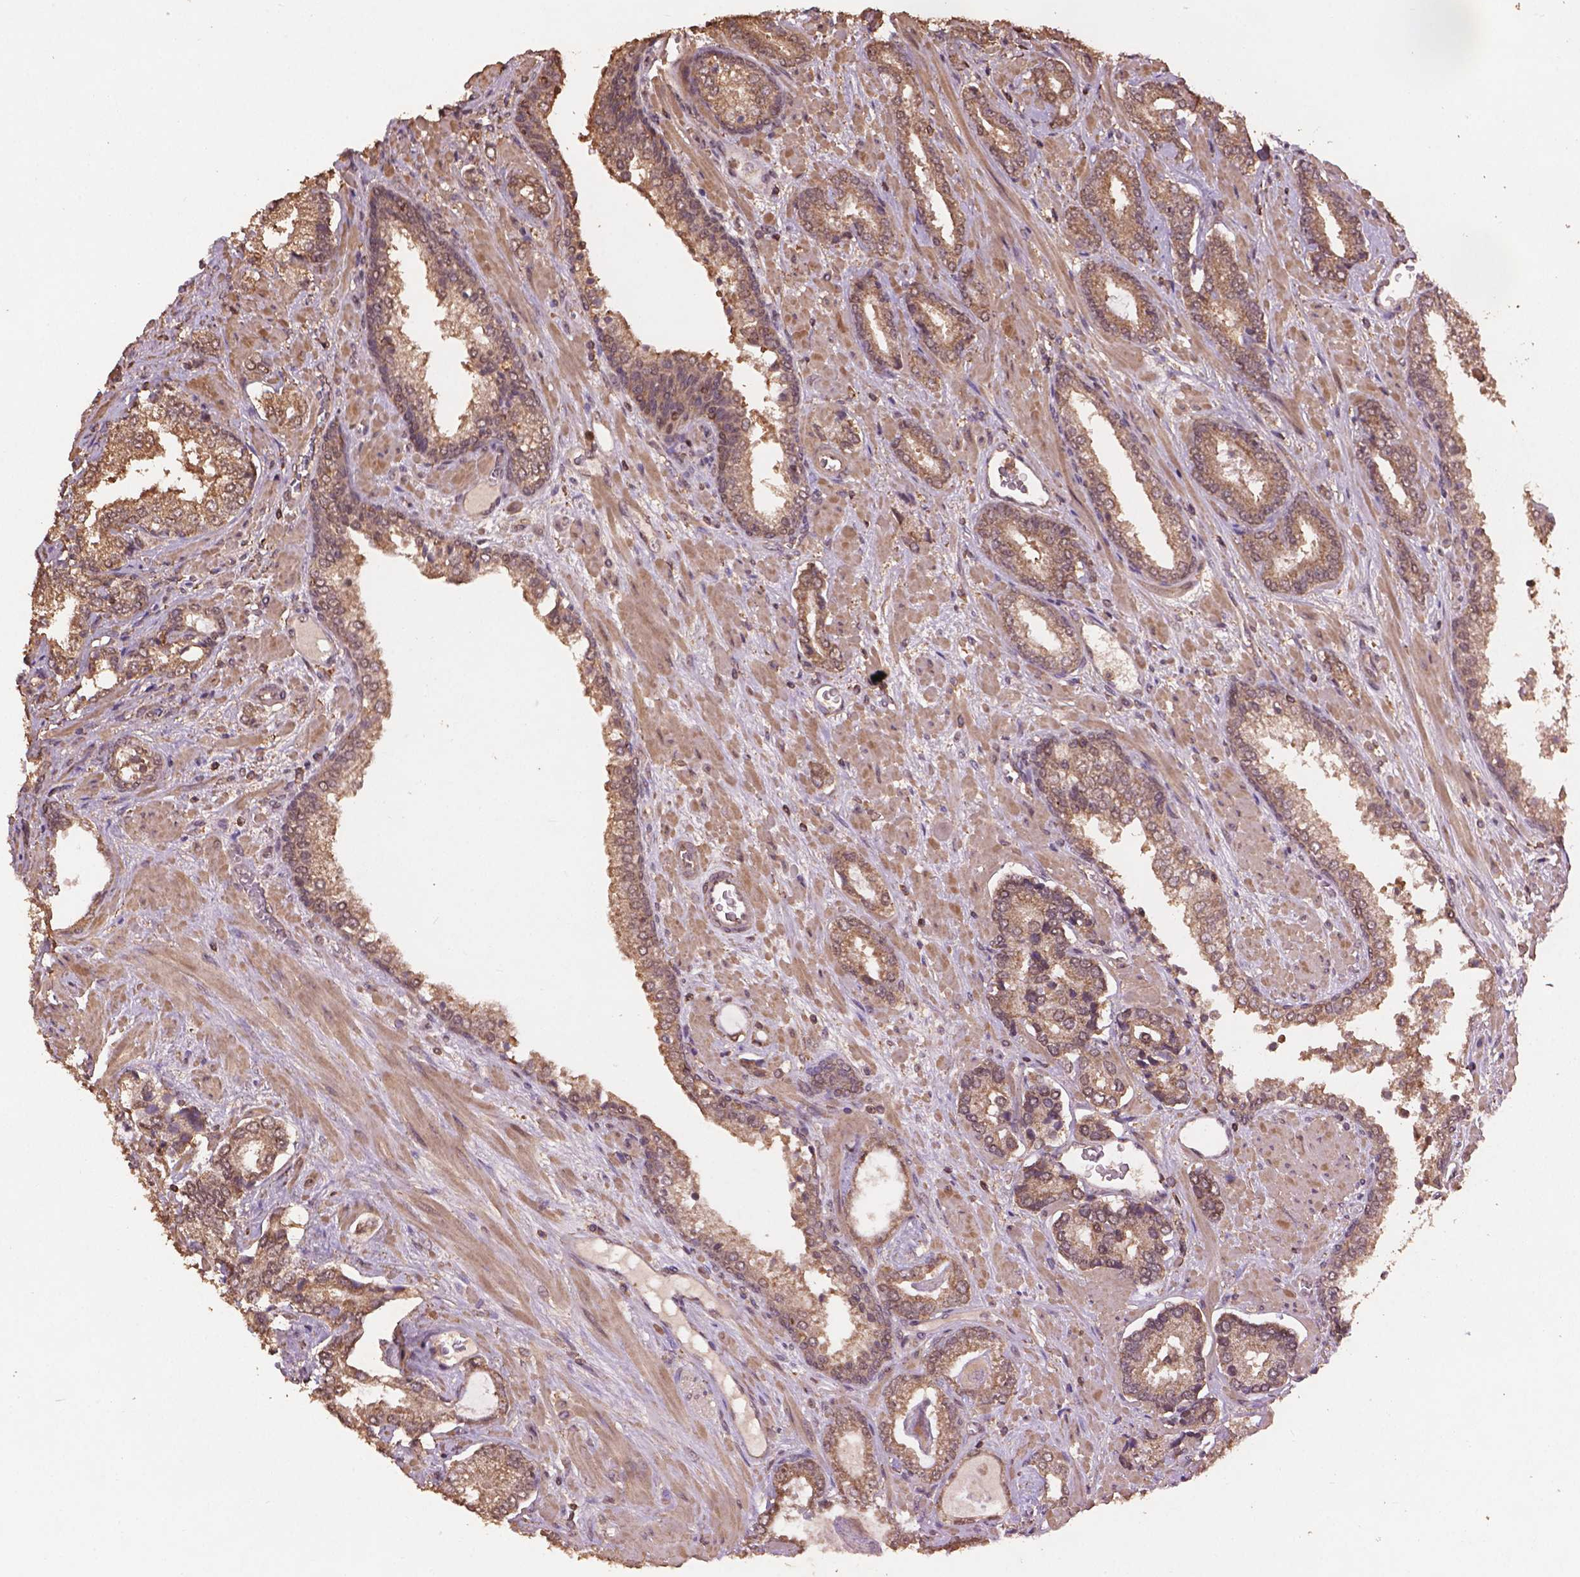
{"staining": {"intensity": "weak", "quantity": ">75%", "location": "cytoplasmic/membranous"}, "tissue": "prostate cancer", "cell_type": "Tumor cells", "image_type": "cancer", "snomed": [{"axis": "morphology", "description": "Adenocarcinoma, Low grade"}, {"axis": "topography", "description": "Prostate"}], "caption": "Immunohistochemical staining of prostate adenocarcinoma (low-grade) shows low levels of weak cytoplasmic/membranous positivity in about >75% of tumor cells. (DAB IHC with brightfield microscopy, high magnification).", "gene": "BABAM1", "patient": {"sex": "male", "age": 61}}